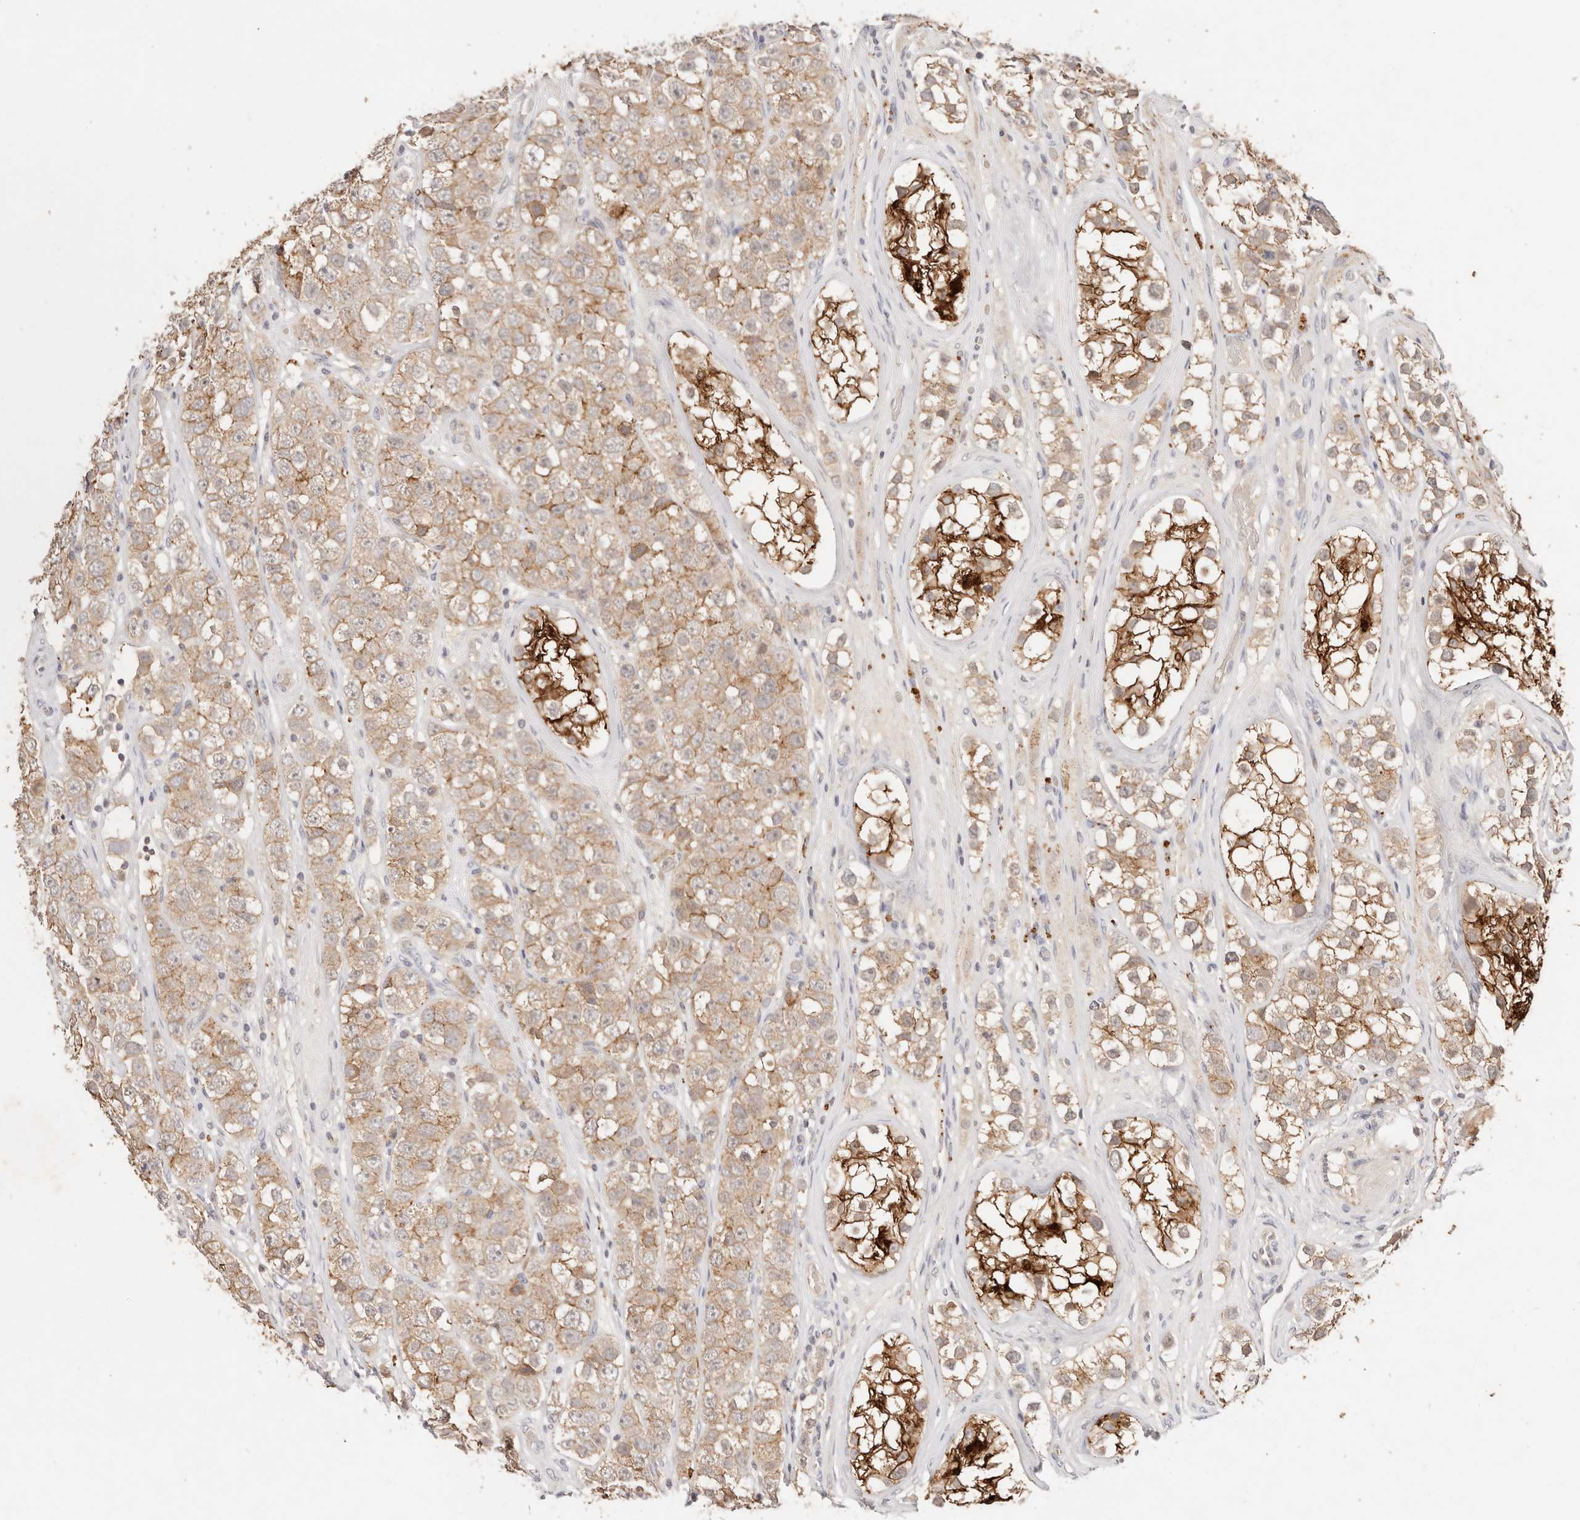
{"staining": {"intensity": "weak", "quantity": ">75%", "location": "cytoplasmic/membranous"}, "tissue": "testis cancer", "cell_type": "Tumor cells", "image_type": "cancer", "snomed": [{"axis": "morphology", "description": "Seminoma, NOS"}, {"axis": "topography", "description": "Testis"}], "caption": "About >75% of tumor cells in human testis seminoma reveal weak cytoplasmic/membranous protein staining as visualized by brown immunohistochemical staining.", "gene": "CXADR", "patient": {"sex": "male", "age": 28}}